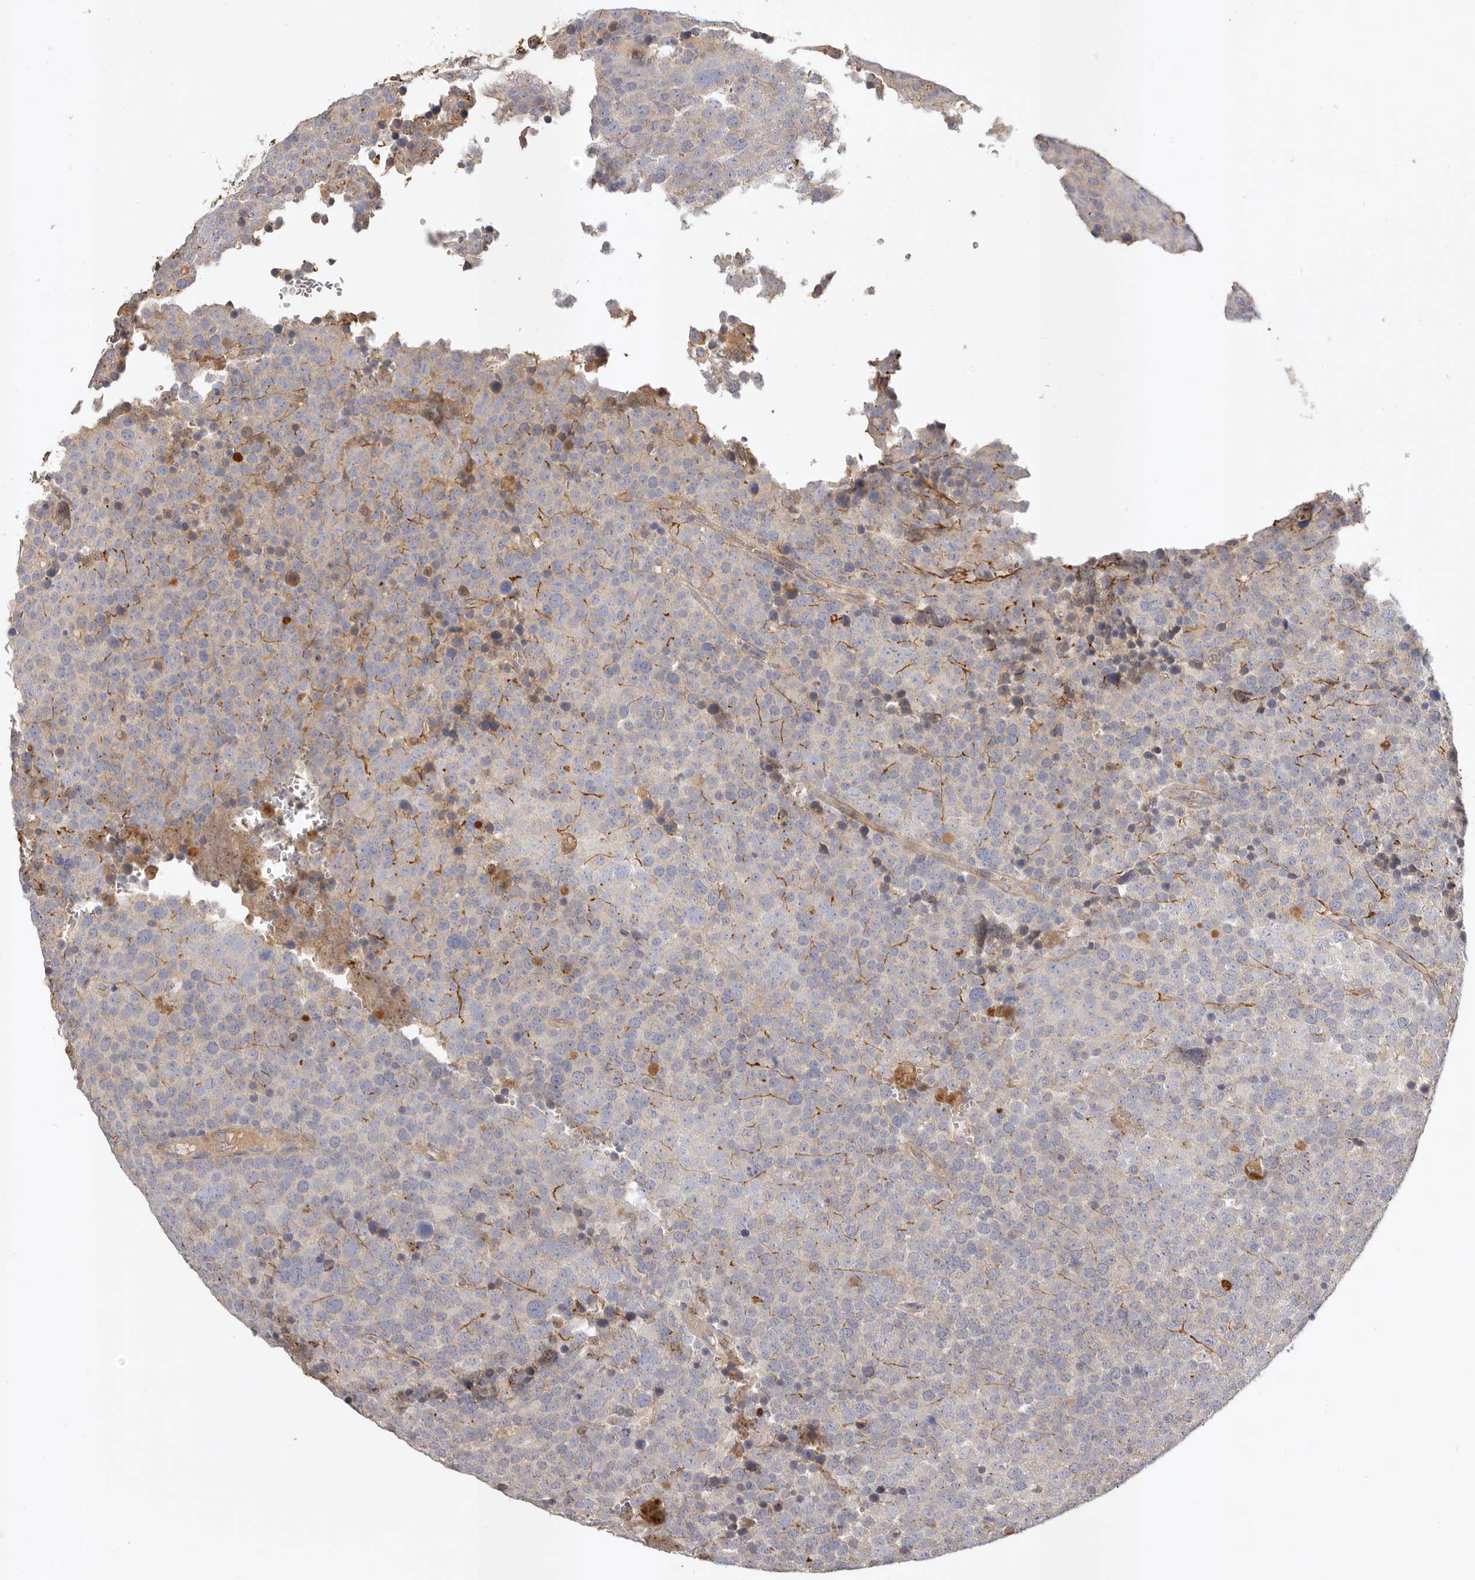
{"staining": {"intensity": "weak", "quantity": "<25%", "location": "cytoplasmic/membranous"}, "tissue": "testis cancer", "cell_type": "Tumor cells", "image_type": "cancer", "snomed": [{"axis": "morphology", "description": "Seminoma, NOS"}, {"axis": "topography", "description": "Testis"}], "caption": "Testis seminoma was stained to show a protein in brown. There is no significant positivity in tumor cells.", "gene": "ADAMTS9", "patient": {"sex": "male", "age": 71}}